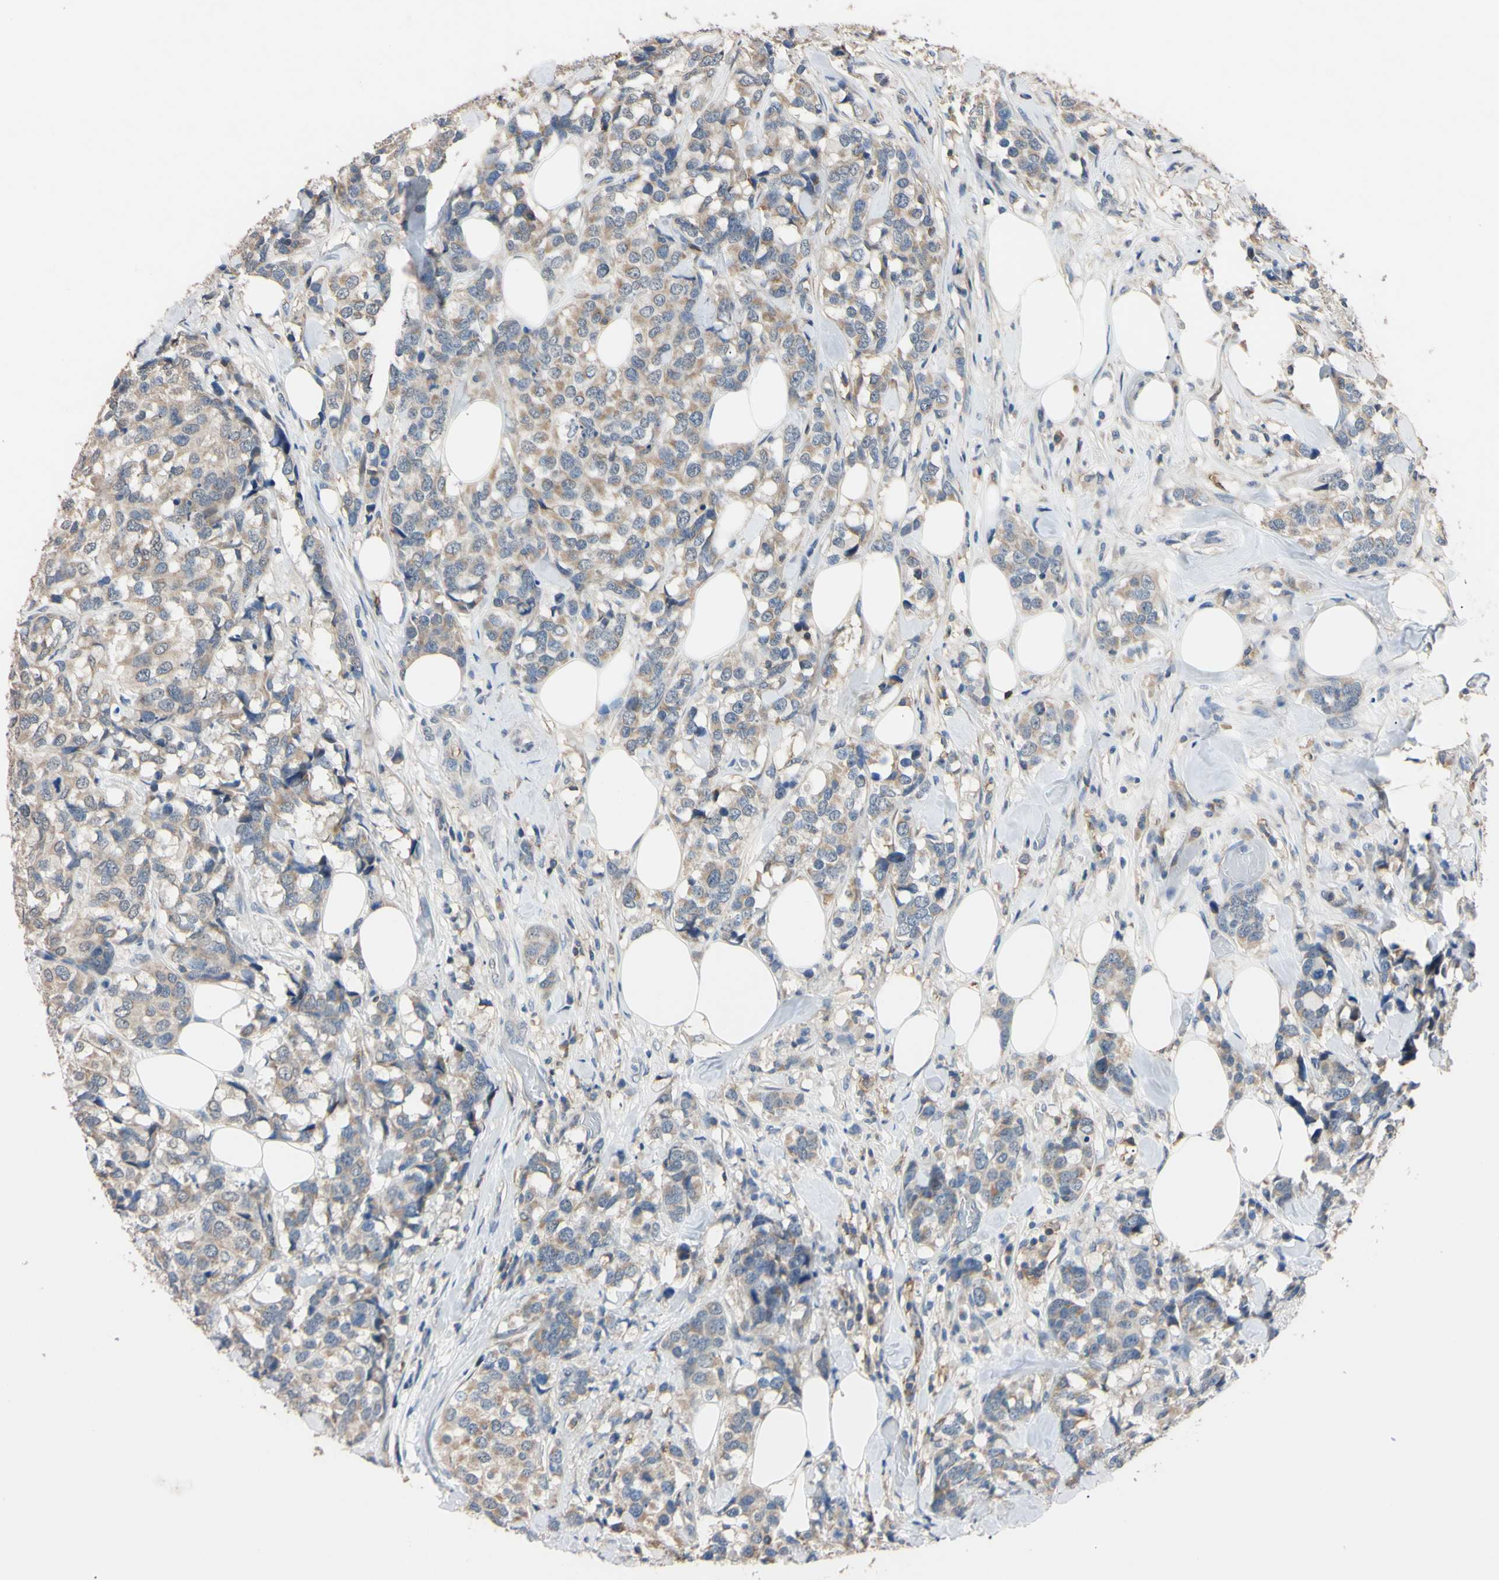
{"staining": {"intensity": "weak", "quantity": ">75%", "location": "cytoplasmic/membranous"}, "tissue": "breast cancer", "cell_type": "Tumor cells", "image_type": "cancer", "snomed": [{"axis": "morphology", "description": "Lobular carcinoma"}, {"axis": "topography", "description": "Breast"}], "caption": "About >75% of tumor cells in breast cancer show weak cytoplasmic/membranous protein positivity as visualized by brown immunohistochemical staining.", "gene": "PNKD", "patient": {"sex": "female", "age": 59}}